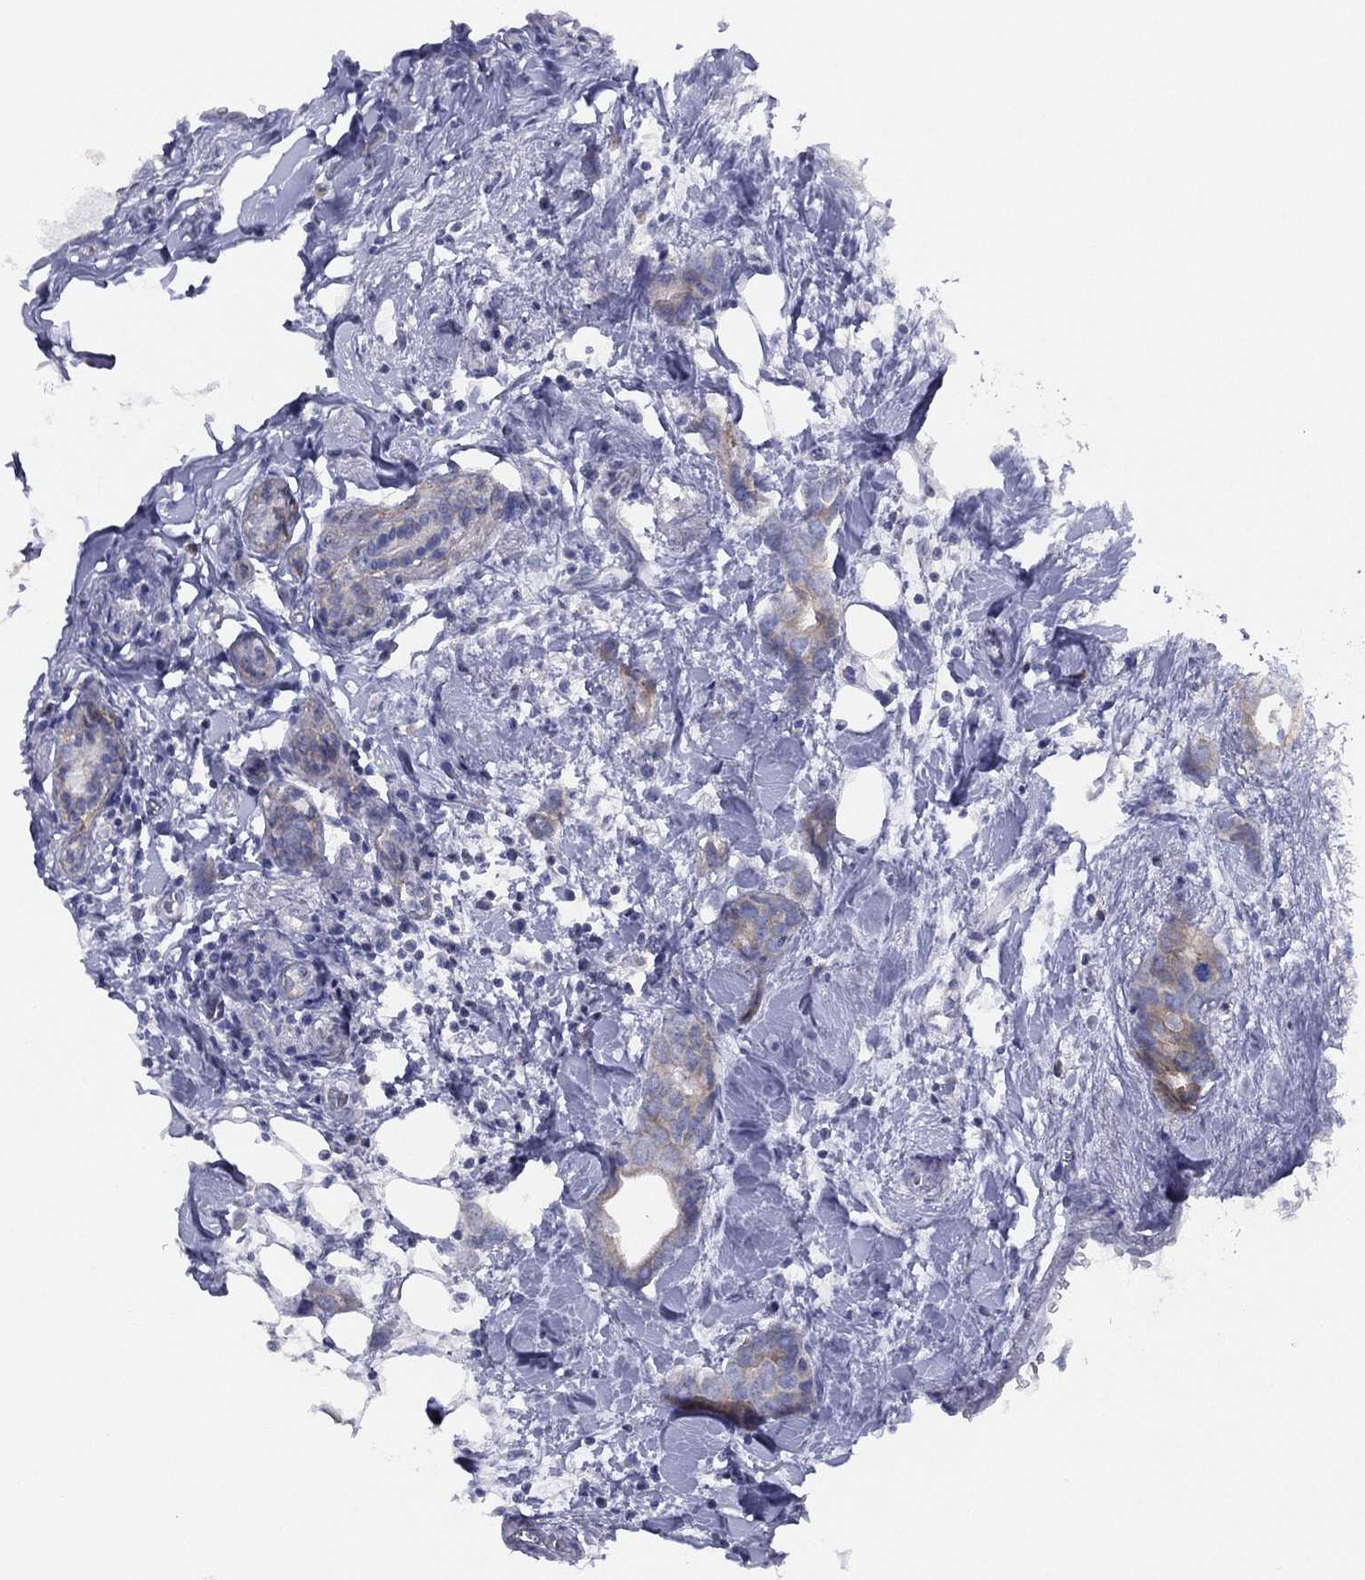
{"staining": {"intensity": "weak", "quantity": "<25%", "location": "cytoplasmic/membranous"}, "tissue": "breast cancer", "cell_type": "Tumor cells", "image_type": "cancer", "snomed": [{"axis": "morphology", "description": "Duct carcinoma"}, {"axis": "topography", "description": "Breast"}], "caption": "Protein analysis of breast cancer (invasive ductal carcinoma) displays no significant staining in tumor cells. (DAB IHC visualized using brightfield microscopy, high magnification).", "gene": "ZNF223", "patient": {"sex": "female", "age": 83}}